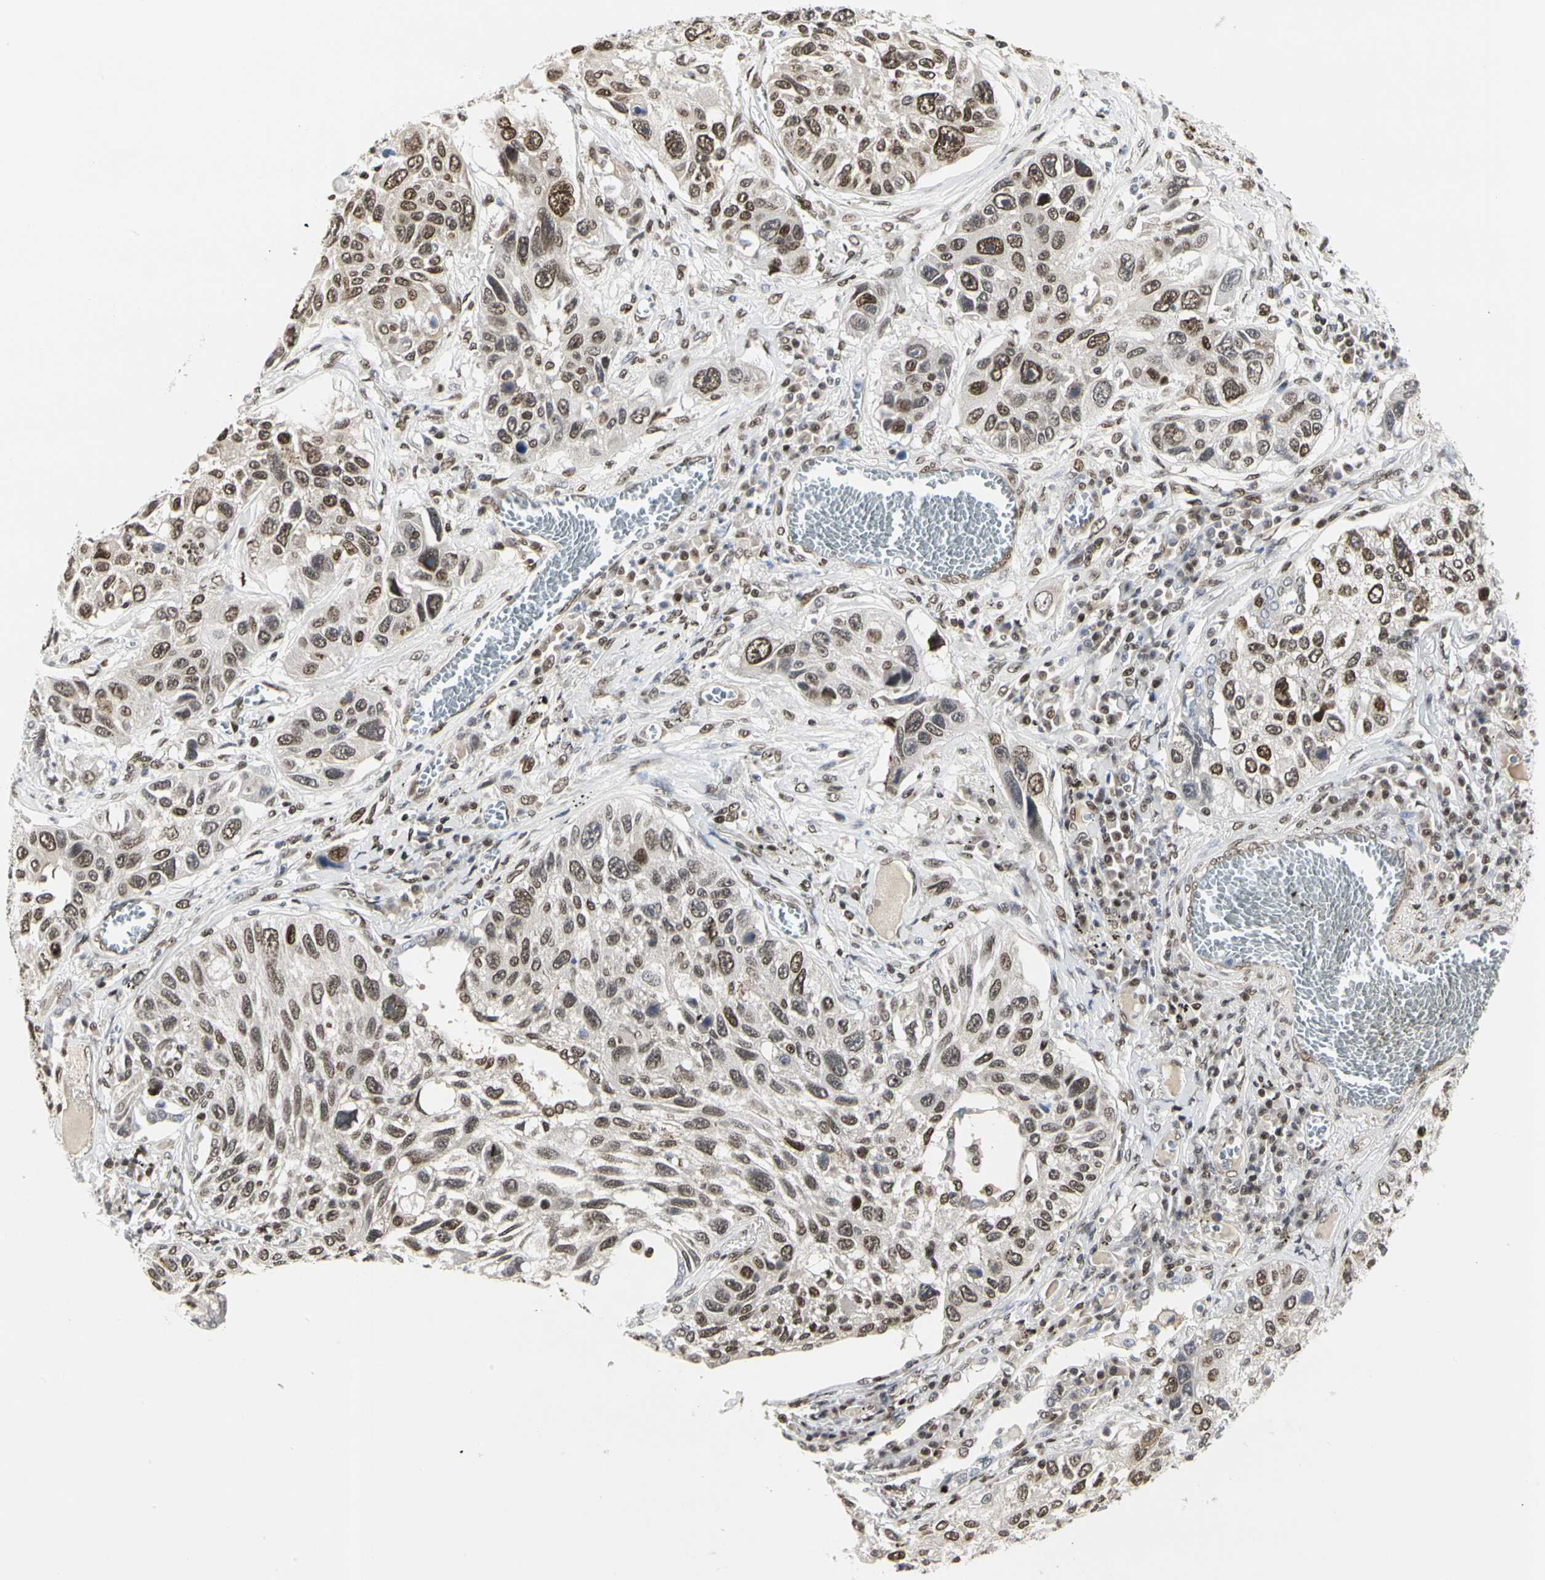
{"staining": {"intensity": "moderate", "quantity": ">75%", "location": "nuclear"}, "tissue": "lung cancer", "cell_type": "Tumor cells", "image_type": "cancer", "snomed": [{"axis": "morphology", "description": "Squamous cell carcinoma, NOS"}, {"axis": "topography", "description": "Lung"}], "caption": "A photomicrograph of human lung cancer (squamous cell carcinoma) stained for a protein reveals moderate nuclear brown staining in tumor cells.", "gene": "PRMT3", "patient": {"sex": "male", "age": 71}}